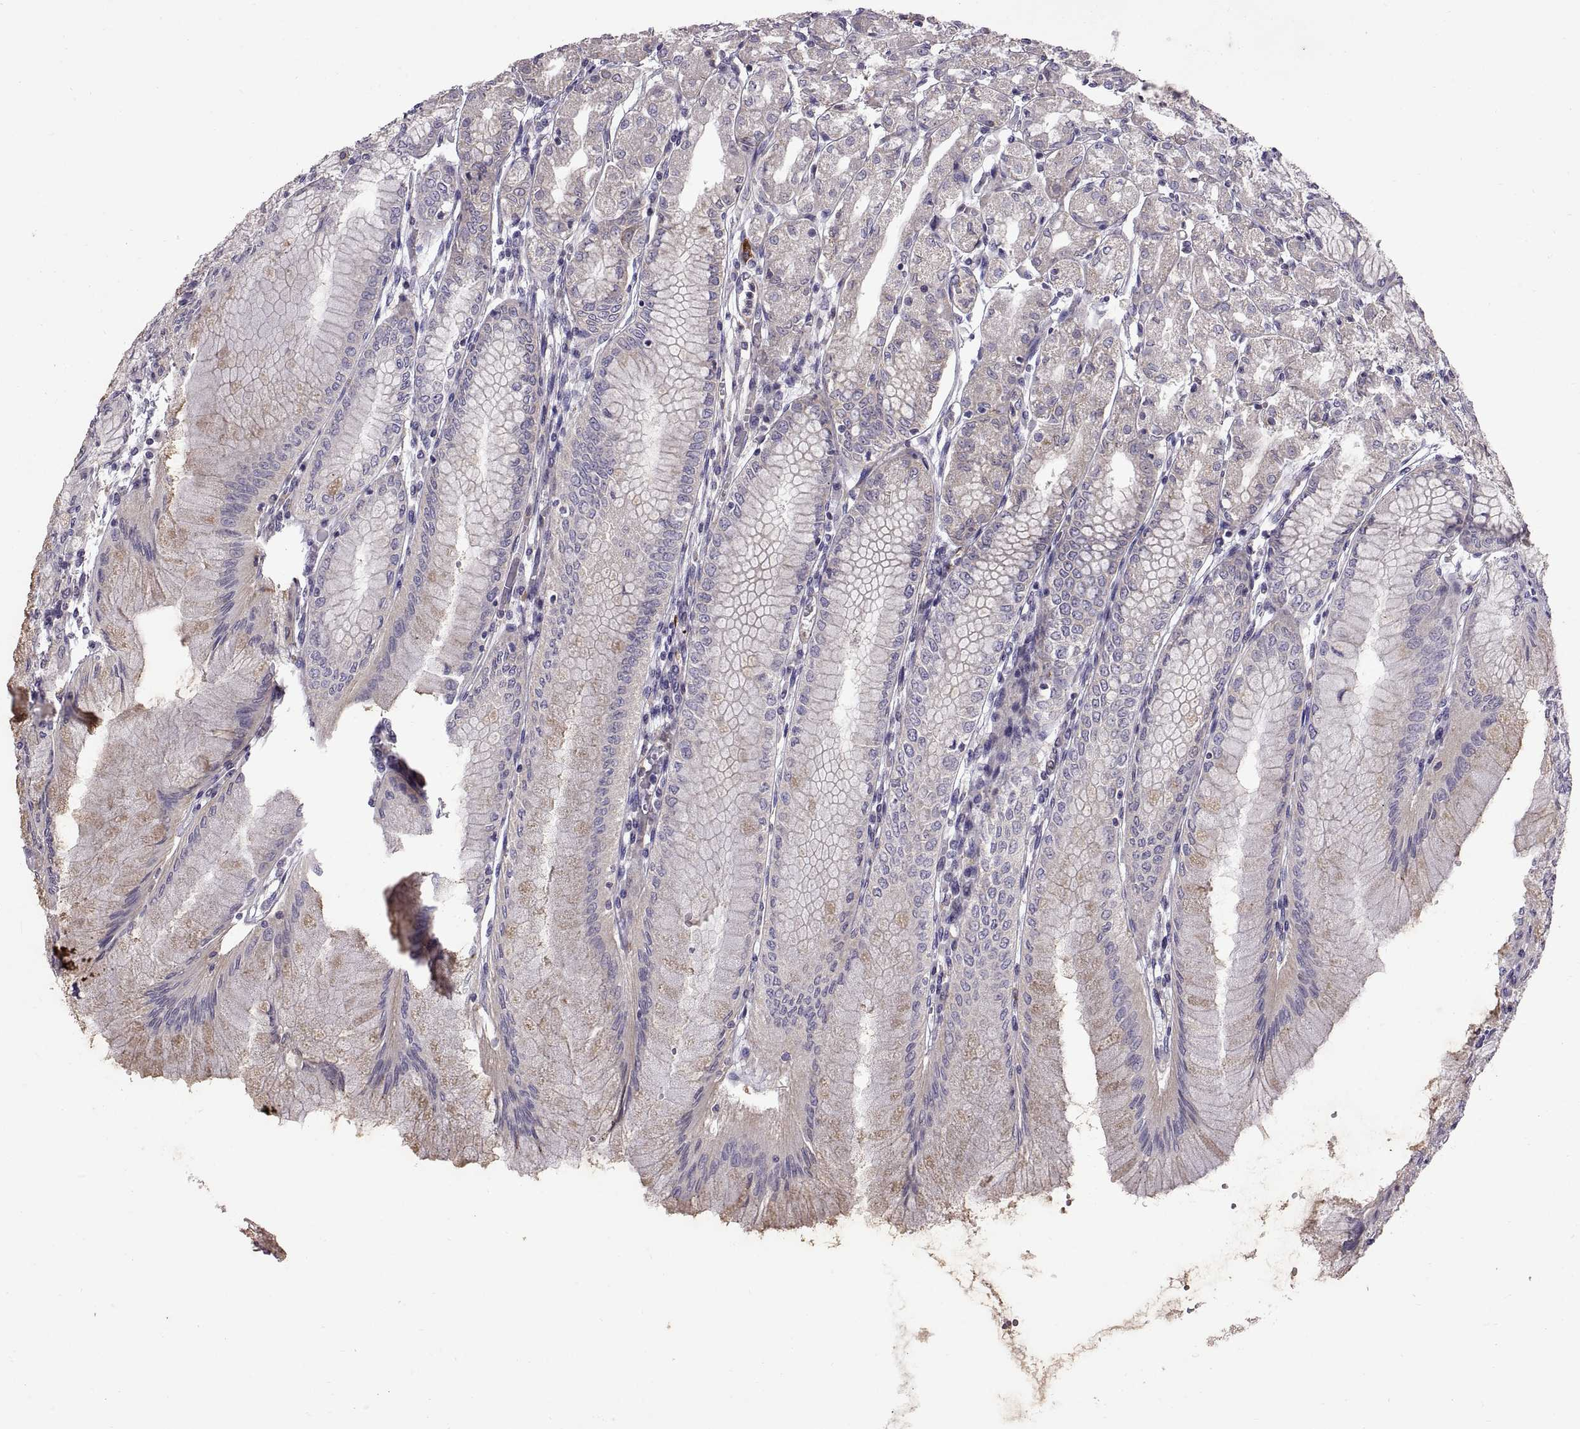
{"staining": {"intensity": "negative", "quantity": "none", "location": "none"}, "tissue": "stomach", "cell_type": "Glandular cells", "image_type": "normal", "snomed": [{"axis": "morphology", "description": "Normal tissue, NOS"}, {"axis": "topography", "description": "Skeletal muscle"}, {"axis": "topography", "description": "Stomach"}], "caption": "Photomicrograph shows no significant protein expression in glandular cells of benign stomach.", "gene": "ARSL", "patient": {"sex": "female", "age": 57}}